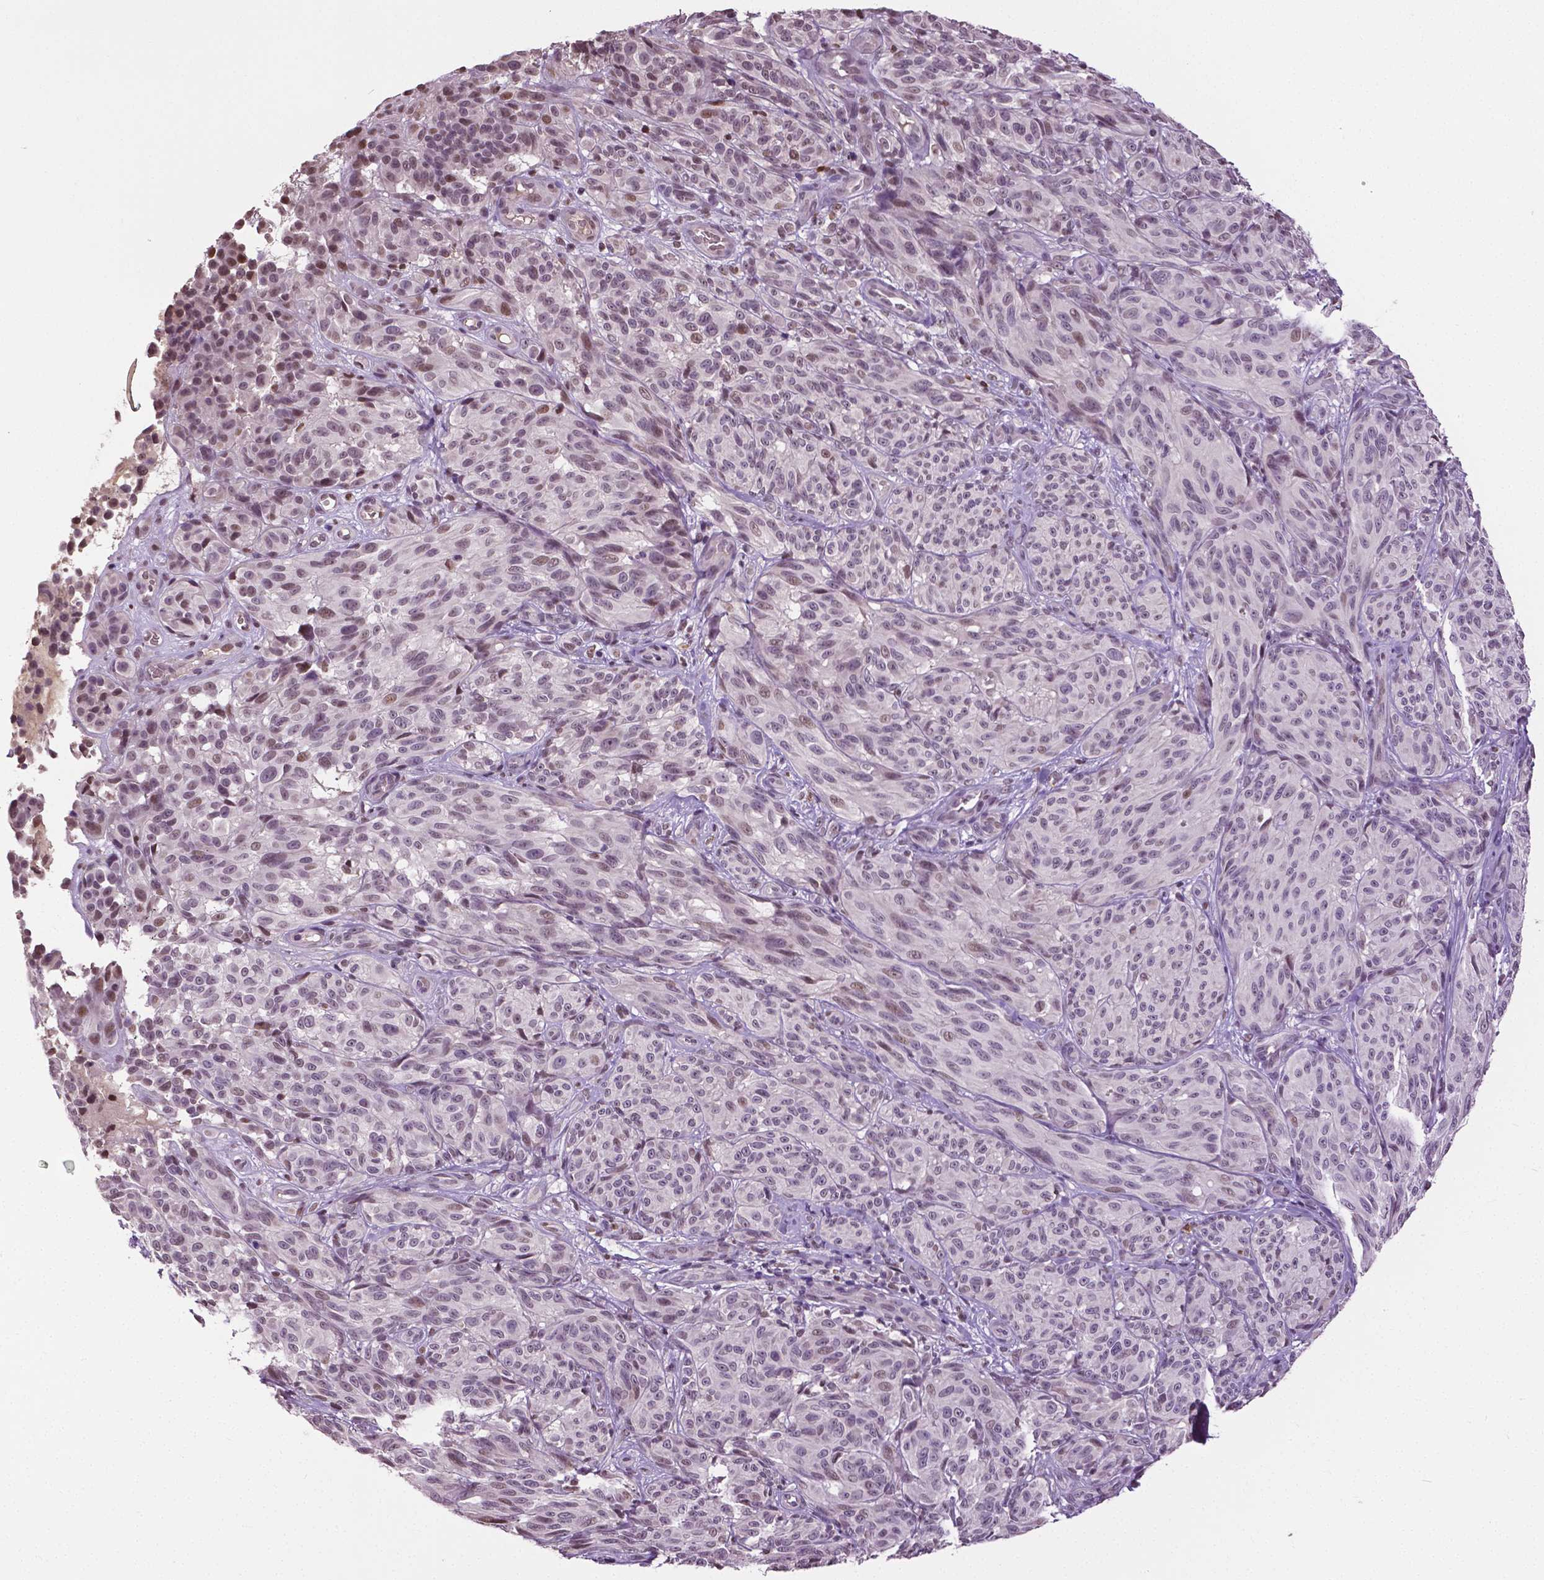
{"staining": {"intensity": "weak", "quantity": "25%-75%", "location": "nuclear"}, "tissue": "melanoma", "cell_type": "Tumor cells", "image_type": "cancer", "snomed": [{"axis": "morphology", "description": "Malignant melanoma, NOS"}, {"axis": "topography", "description": "Skin"}], "caption": "IHC image of human malignant melanoma stained for a protein (brown), which shows low levels of weak nuclear expression in about 25%-75% of tumor cells.", "gene": "DLX5", "patient": {"sex": "female", "age": 85}}